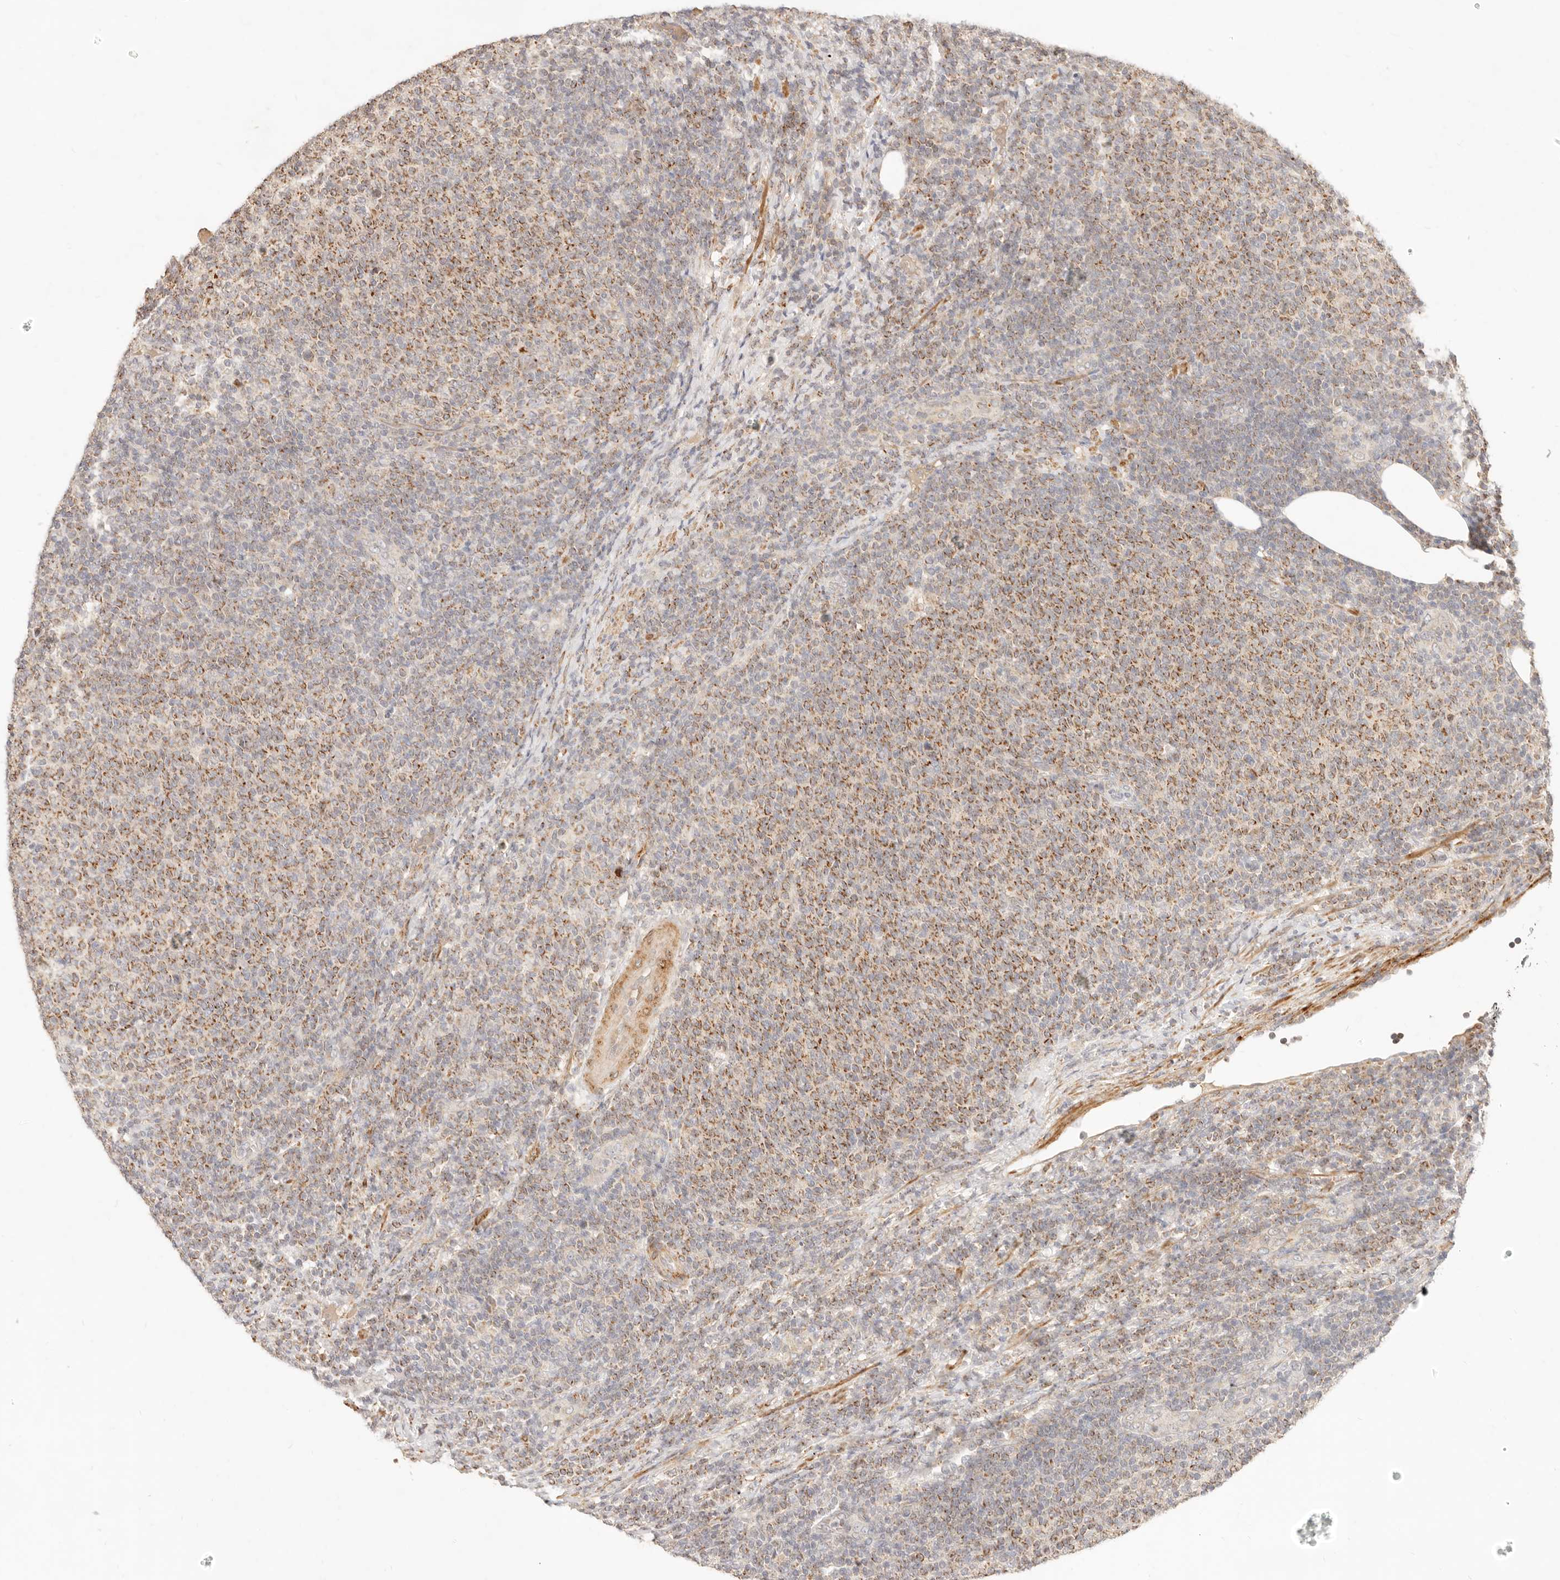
{"staining": {"intensity": "moderate", "quantity": ">75%", "location": "cytoplasmic/membranous"}, "tissue": "lymphoma", "cell_type": "Tumor cells", "image_type": "cancer", "snomed": [{"axis": "morphology", "description": "Malignant lymphoma, non-Hodgkin's type, Low grade"}, {"axis": "topography", "description": "Lymph node"}], "caption": "Human lymphoma stained with a brown dye reveals moderate cytoplasmic/membranous positive staining in approximately >75% of tumor cells.", "gene": "RUBCNL", "patient": {"sex": "male", "age": 66}}